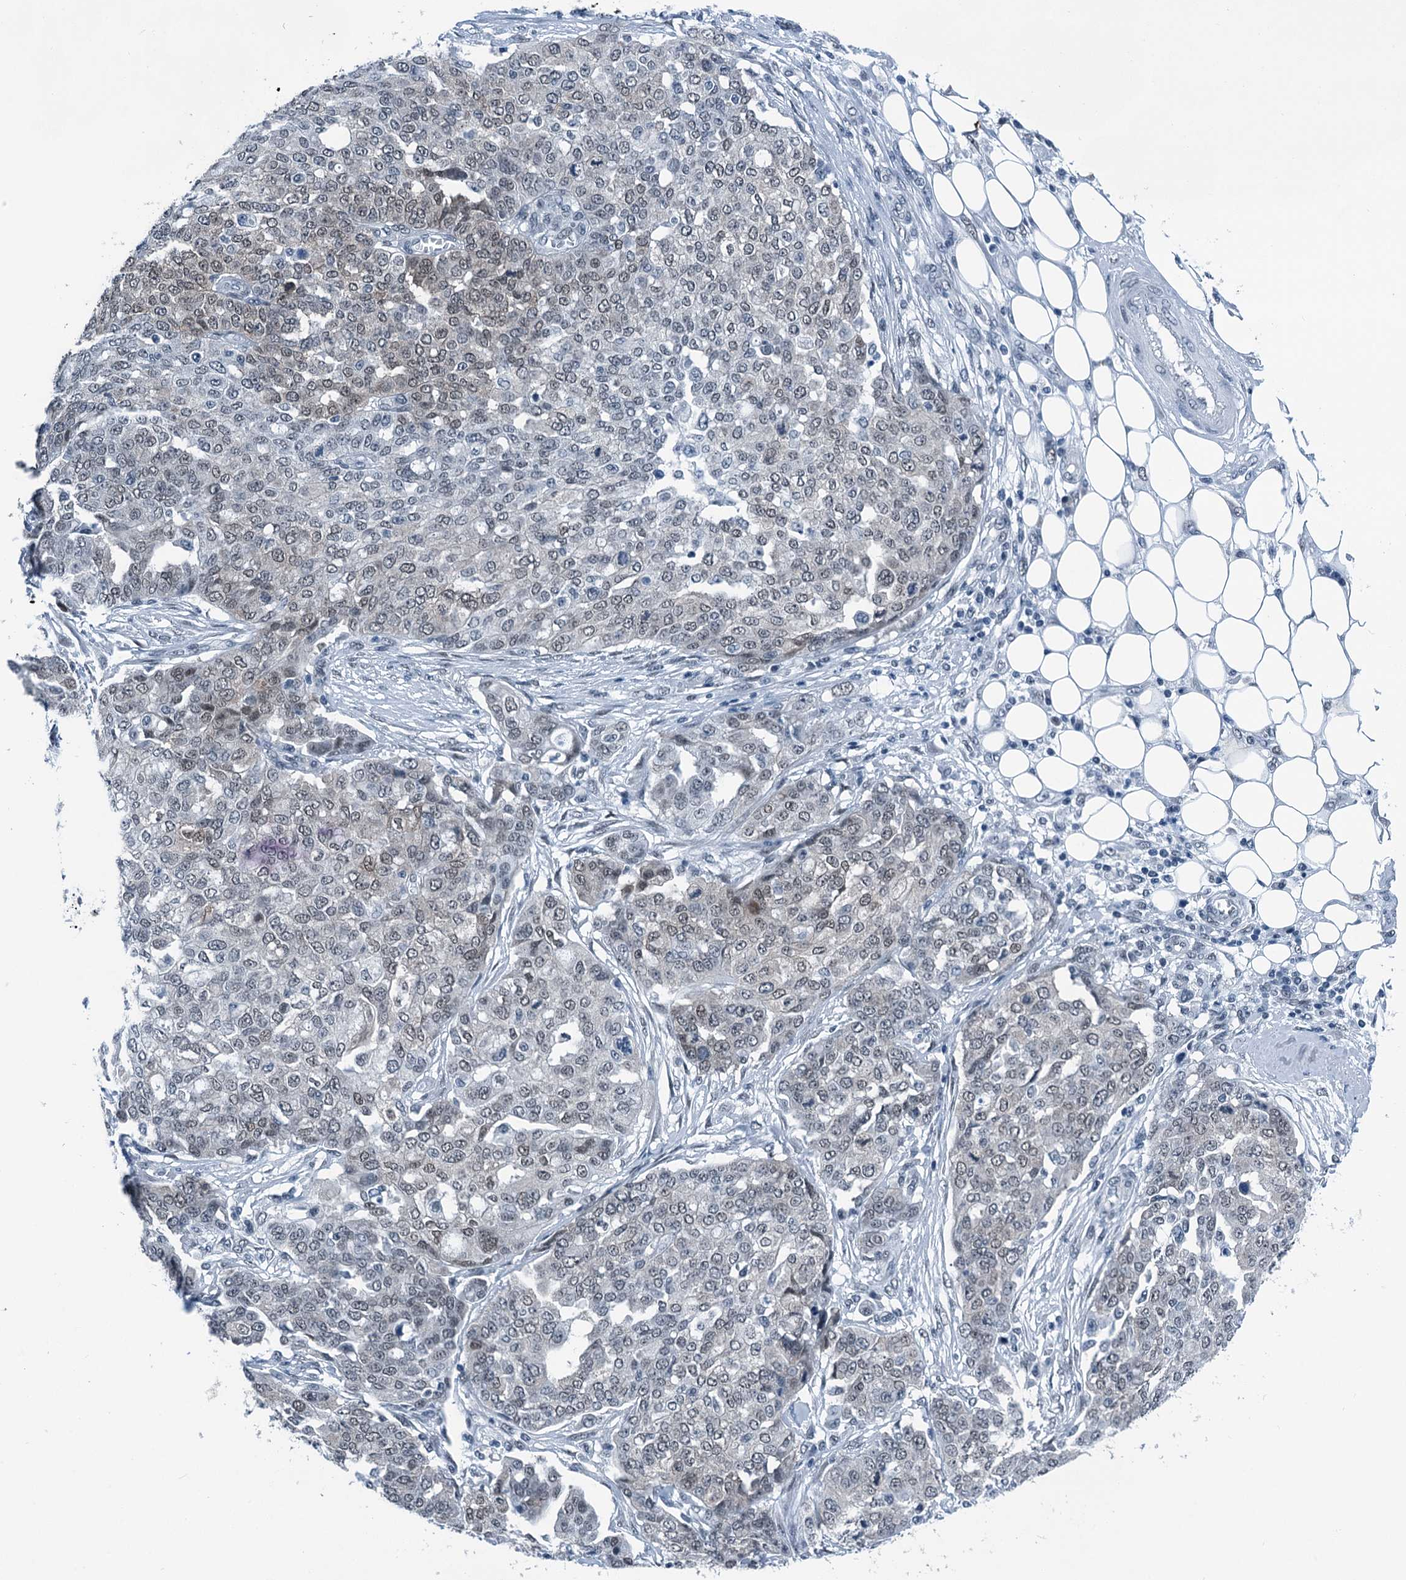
{"staining": {"intensity": "negative", "quantity": "none", "location": "none"}, "tissue": "ovarian cancer", "cell_type": "Tumor cells", "image_type": "cancer", "snomed": [{"axis": "morphology", "description": "Cystadenocarcinoma, serous, NOS"}, {"axis": "topography", "description": "Soft tissue"}, {"axis": "topography", "description": "Ovary"}], "caption": "Immunohistochemistry (IHC) photomicrograph of neoplastic tissue: ovarian cancer stained with DAB demonstrates no significant protein staining in tumor cells.", "gene": "TRPT1", "patient": {"sex": "female", "age": 57}}